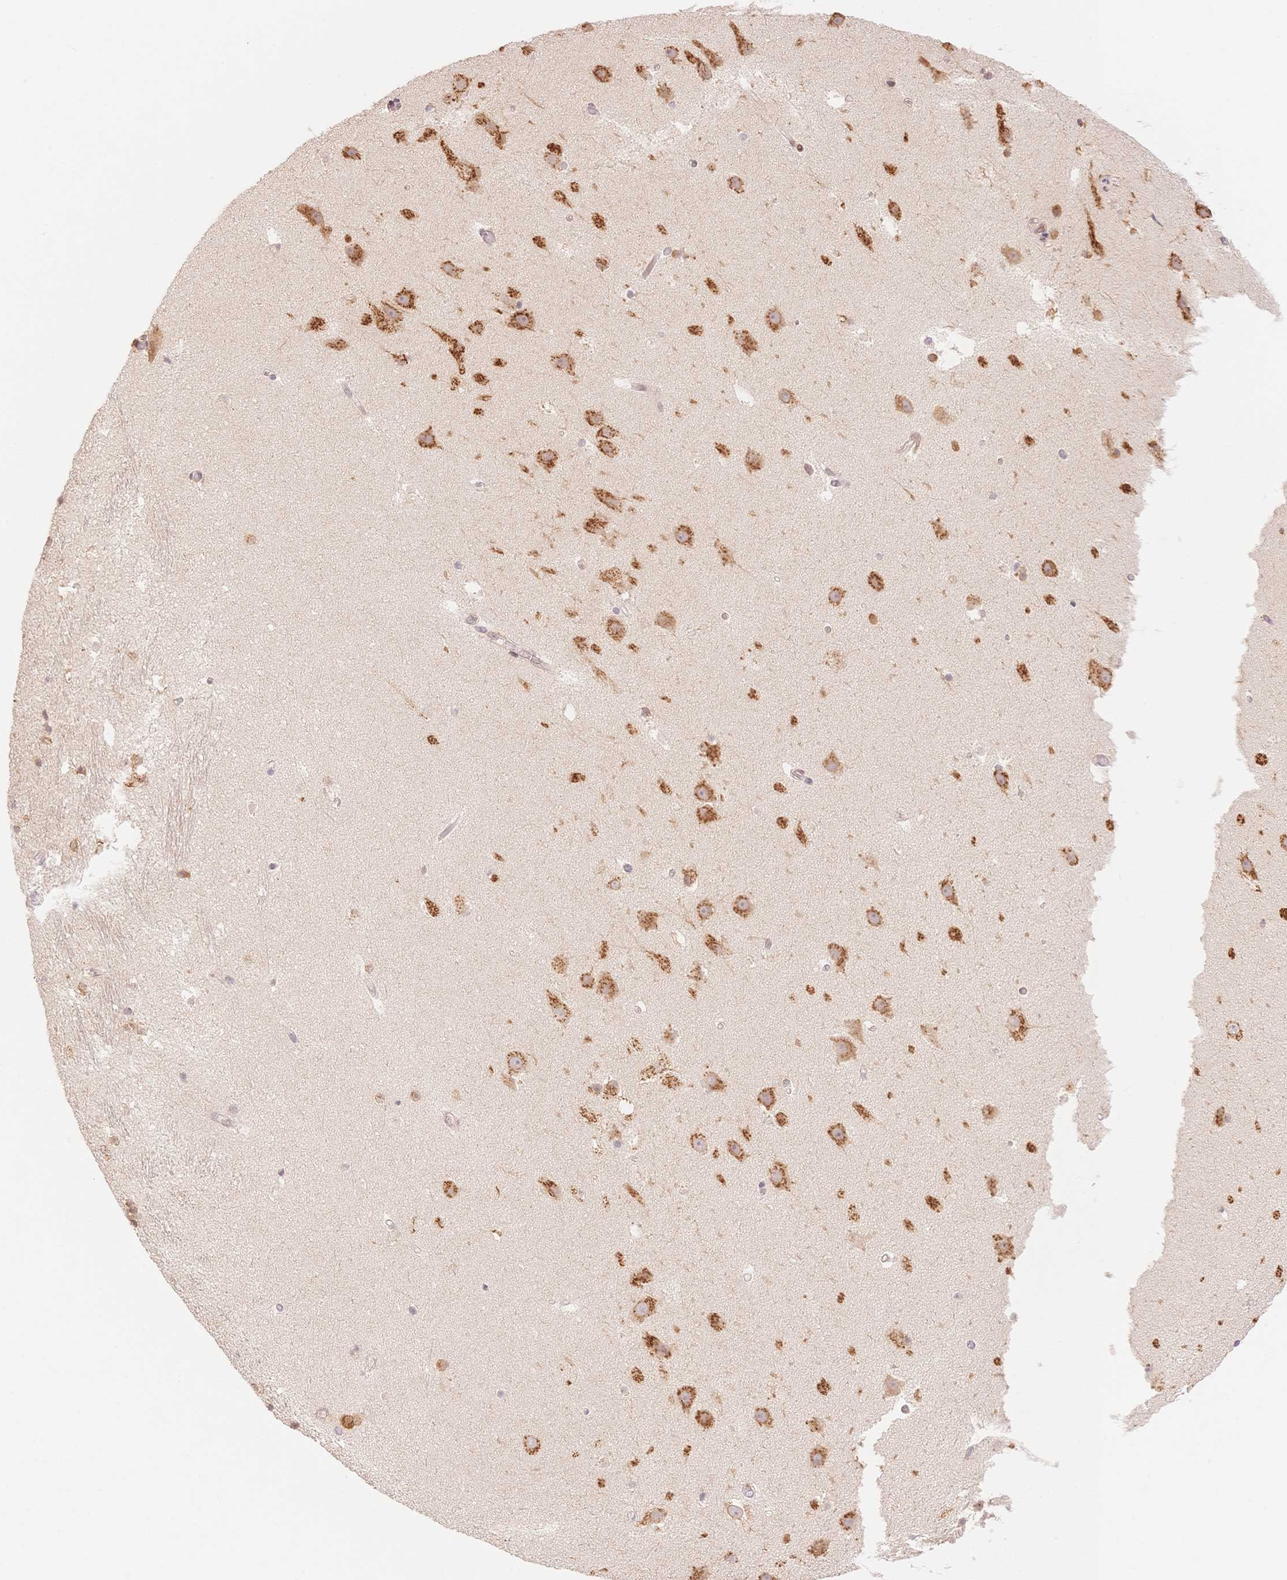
{"staining": {"intensity": "weak", "quantity": "<25%", "location": "cytoplasmic/membranous"}, "tissue": "hippocampus", "cell_type": "Glial cells", "image_type": "normal", "snomed": [{"axis": "morphology", "description": "Normal tissue, NOS"}, {"axis": "topography", "description": "Hippocampus"}], "caption": "Immunohistochemical staining of normal hippocampus reveals no significant expression in glial cells. (DAB (3,3'-diaminobenzidine) IHC with hematoxylin counter stain).", "gene": "STK39", "patient": {"sex": "male", "age": 26}}